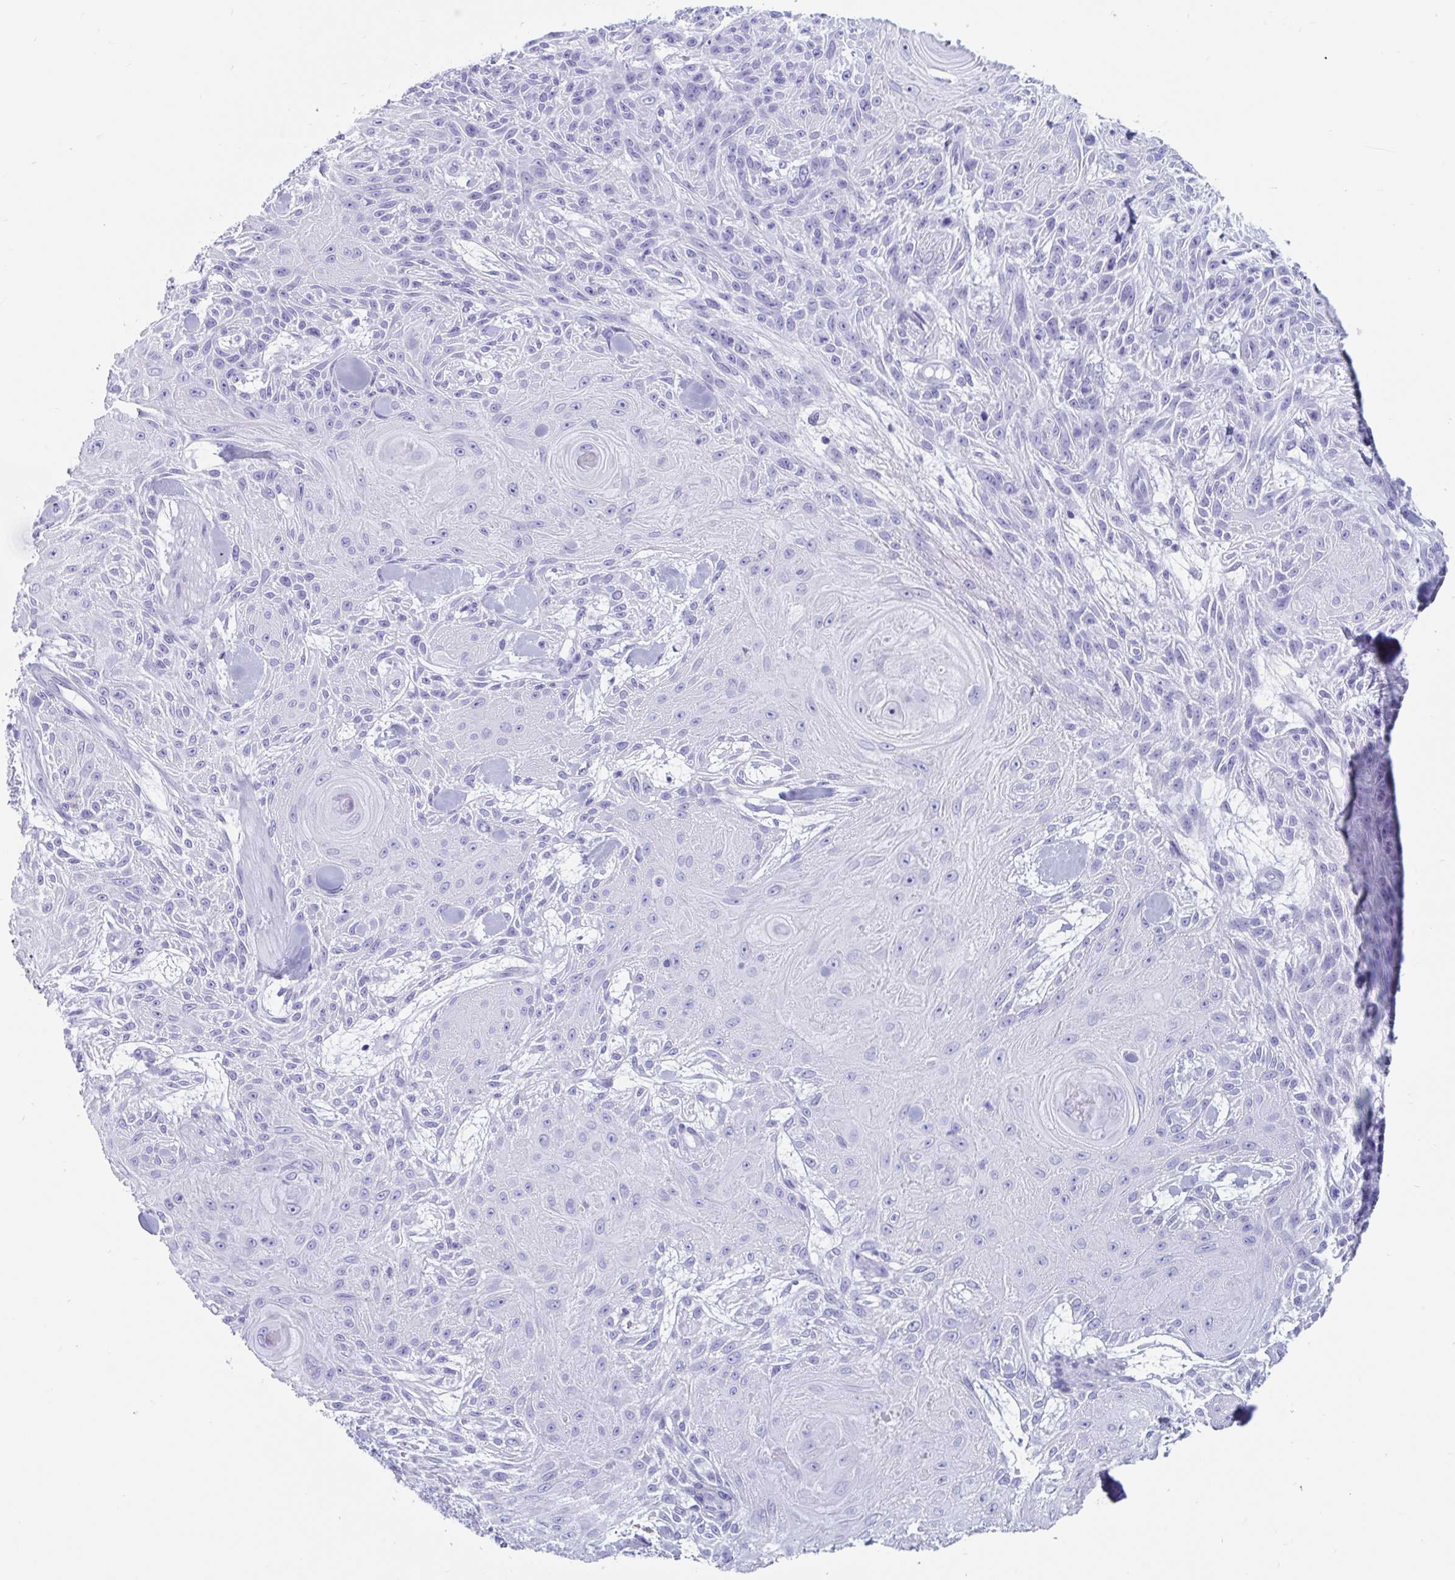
{"staining": {"intensity": "negative", "quantity": "none", "location": "none"}, "tissue": "skin cancer", "cell_type": "Tumor cells", "image_type": "cancer", "snomed": [{"axis": "morphology", "description": "Squamous cell carcinoma, NOS"}, {"axis": "topography", "description": "Skin"}], "caption": "Skin cancer (squamous cell carcinoma) was stained to show a protein in brown. There is no significant expression in tumor cells. (DAB IHC with hematoxylin counter stain).", "gene": "GKN2", "patient": {"sex": "male", "age": 88}}